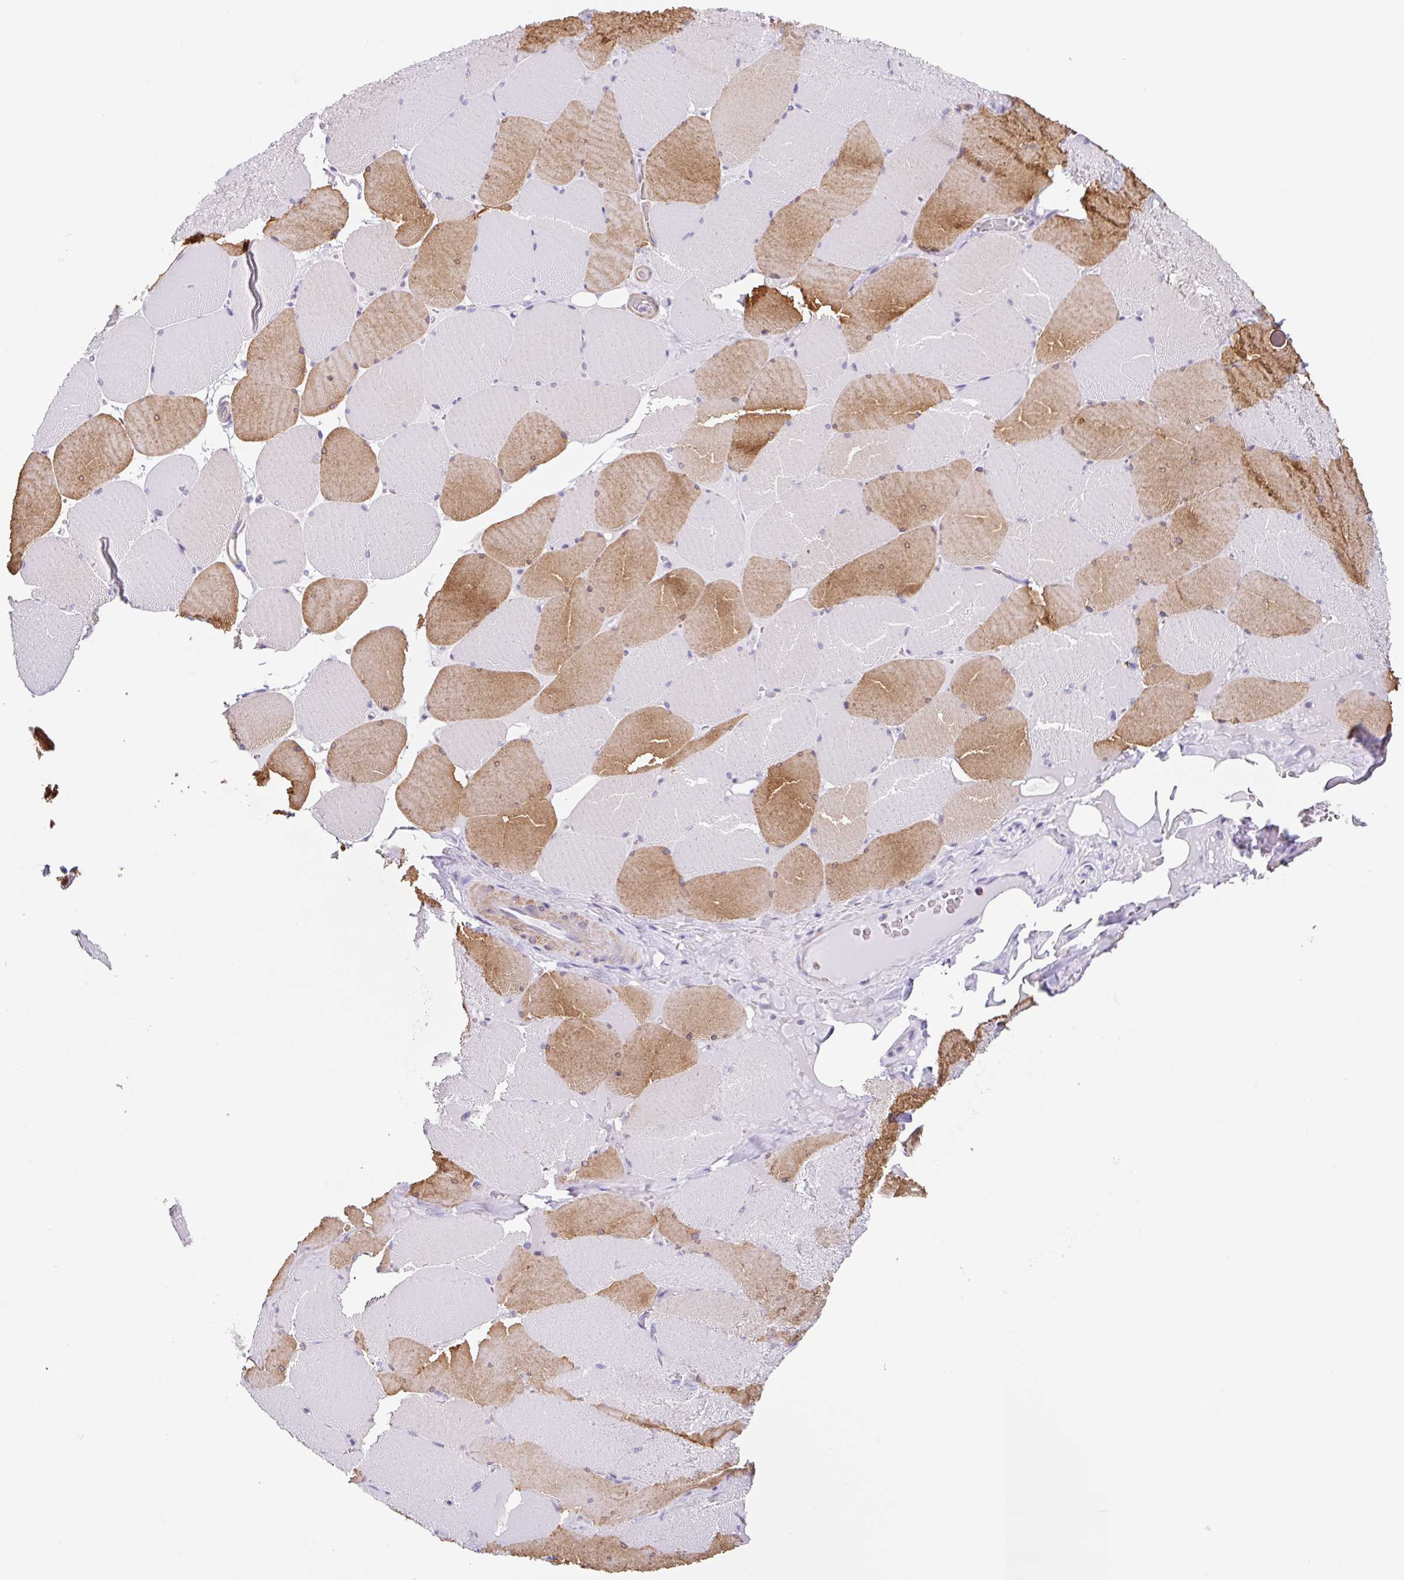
{"staining": {"intensity": "strong", "quantity": "25%-75%", "location": "cytoplasmic/membranous"}, "tissue": "skeletal muscle", "cell_type": "Myocytes", "image_type": "normal", "snomed": [{"axis": "morphology", "description": "Normal tissue, NOS"}, {"axis": "topography", "description": "Skeletal muscle"}, {"axis": "topography", "description": "Head-Neck"}], "caption": "High-power microscopy captured an immunohistochemistry (IHC) micrograph of normal skeletal muscle, revealing strong cytoplasmic/membranous staining in about 25%-75% of myocytes.", "gene": "DCAF17", "patient": {"sex": "male", "age": 66}}